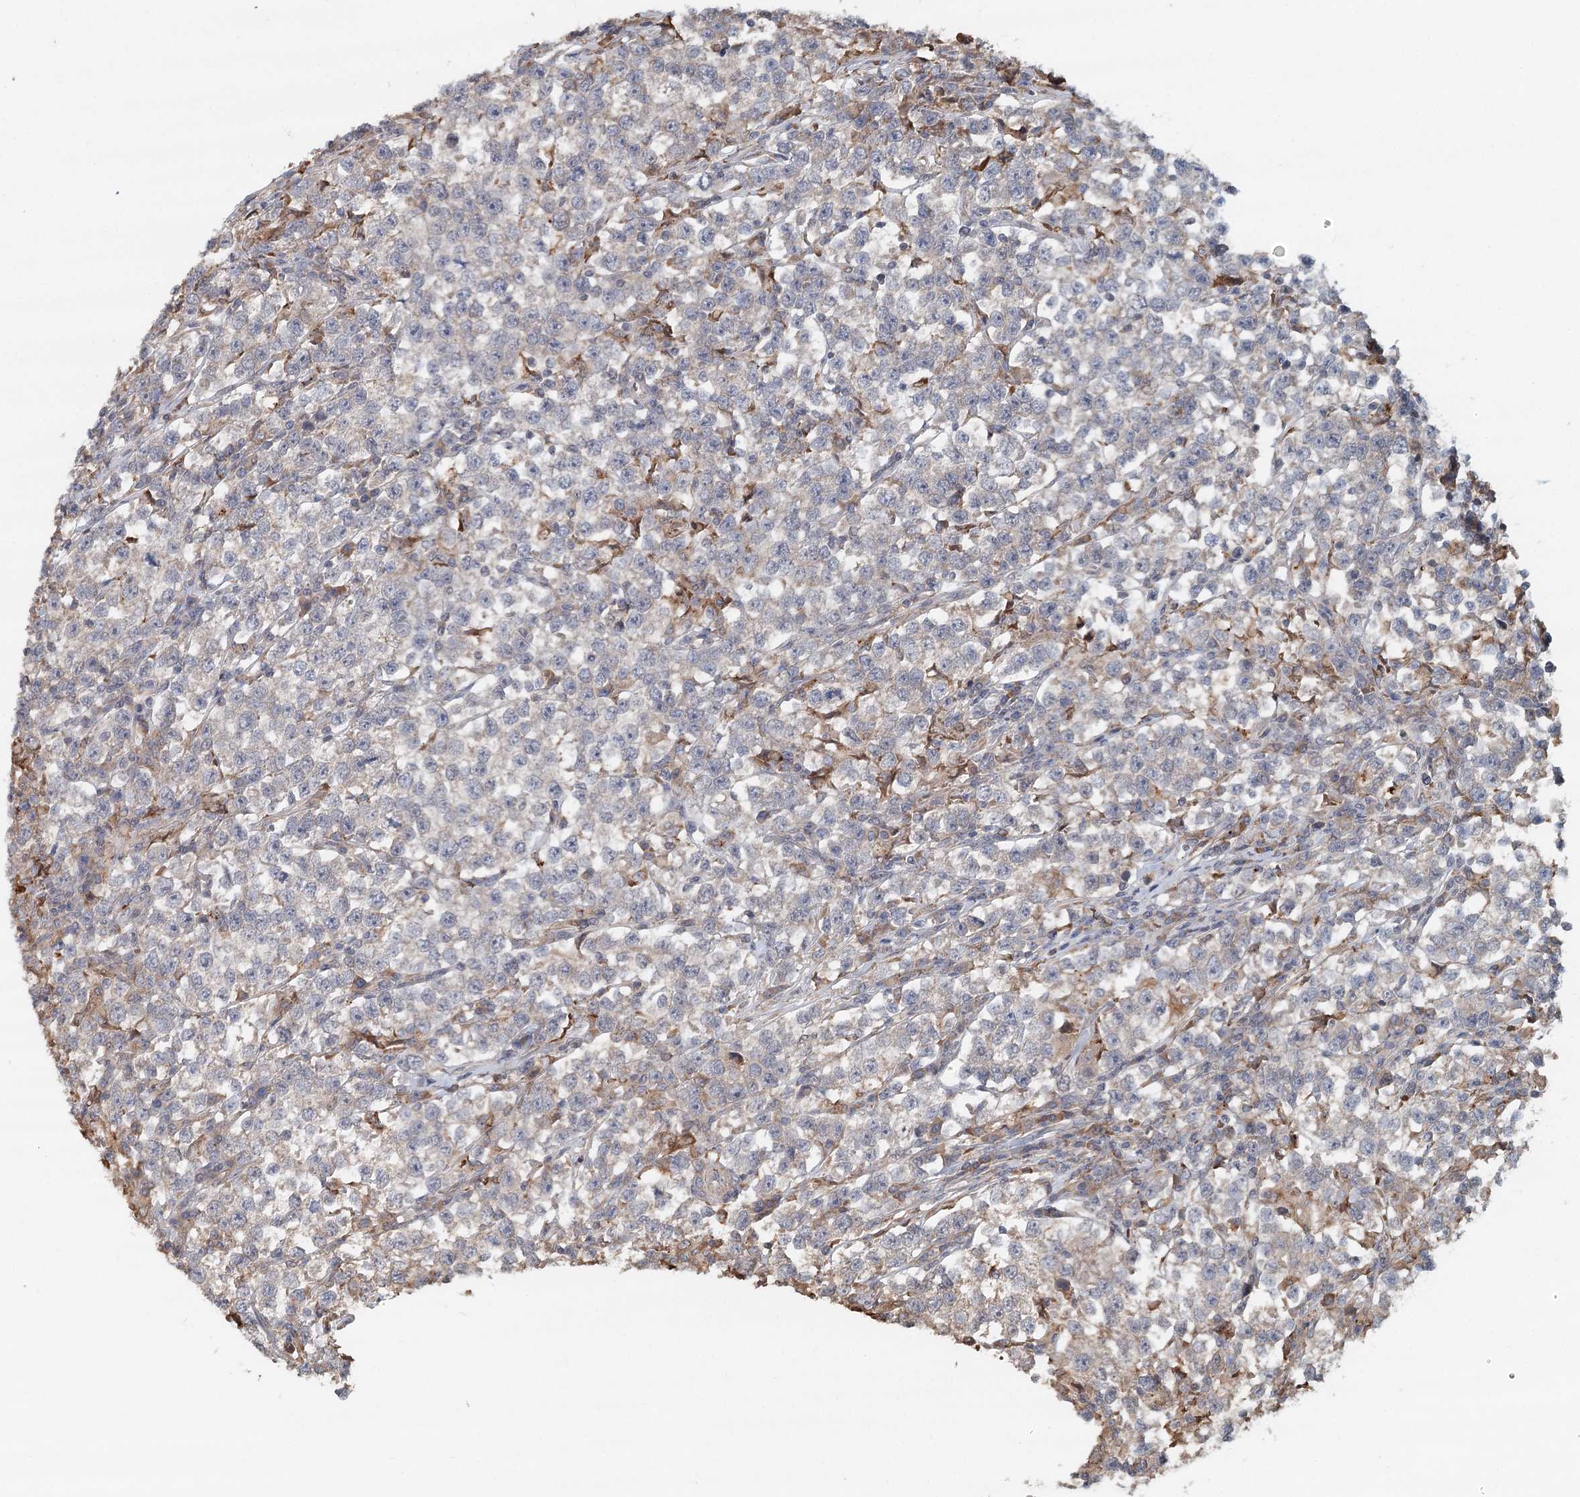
{"staining": {"intensity": "negative", "quantity": "none", "location": "none"}, "tissue": "testis cancer", "cell_type": "Tumor cells", "image_type": "cancer", "snomed": [{"axis": "morphology", "description": "Normal tissue, NOS"}, {"axis": "morphology", "description": "Seminoma, NOS"}, {"axis": "topography", "description": "Testis"}], "caption": "Histopathology image shows no protein staining in tumor cells of testis cancer tissue.", "gene": "RNF111", "patient": {"sex": "male", "age": 43}}